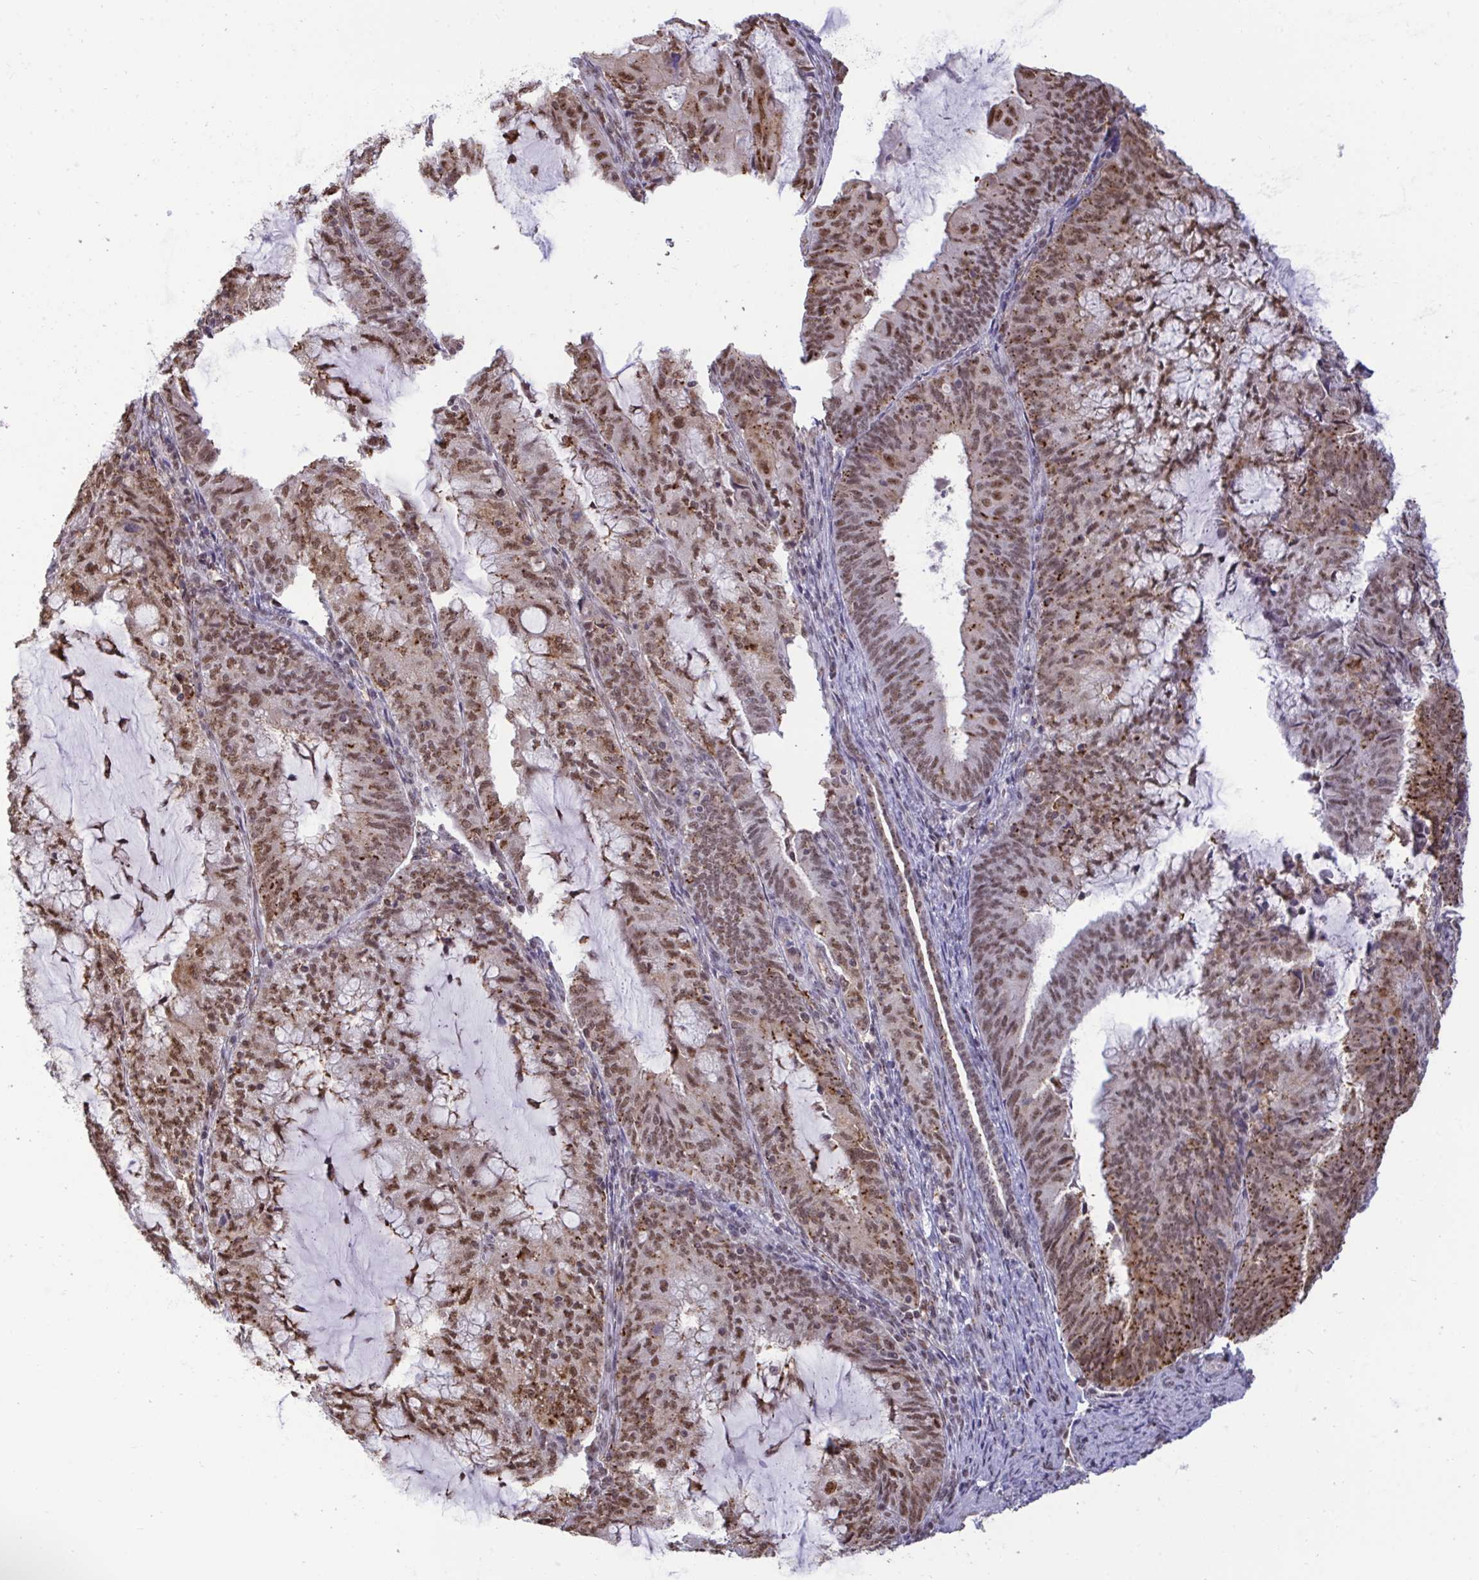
{"staining": {"intensity": "moderate", "quantity": ">75%", "location": "cytoplasmic/membranous,nuclear"}, "tissue": "endometrial cancer", "cell_type": "Tumor cells", "image_type": "cancer", "snomed": [{"axis": "morphology", "description": "Adenocarcinoma, NOS"}, {"axis": "topography", "description": "Endometrium"}], "caption": "Immunohistochemistry (IHC) photomicrograph of human endometrial adenocarcinoma stained for a protein (brown), which demonstrates medium levels of moderate cytoplasmic/membranous and nuclear staining in approximately >75% of tumor cells.", "gene": "PUF60", "patient": {"sex": "female", "age": 81}}